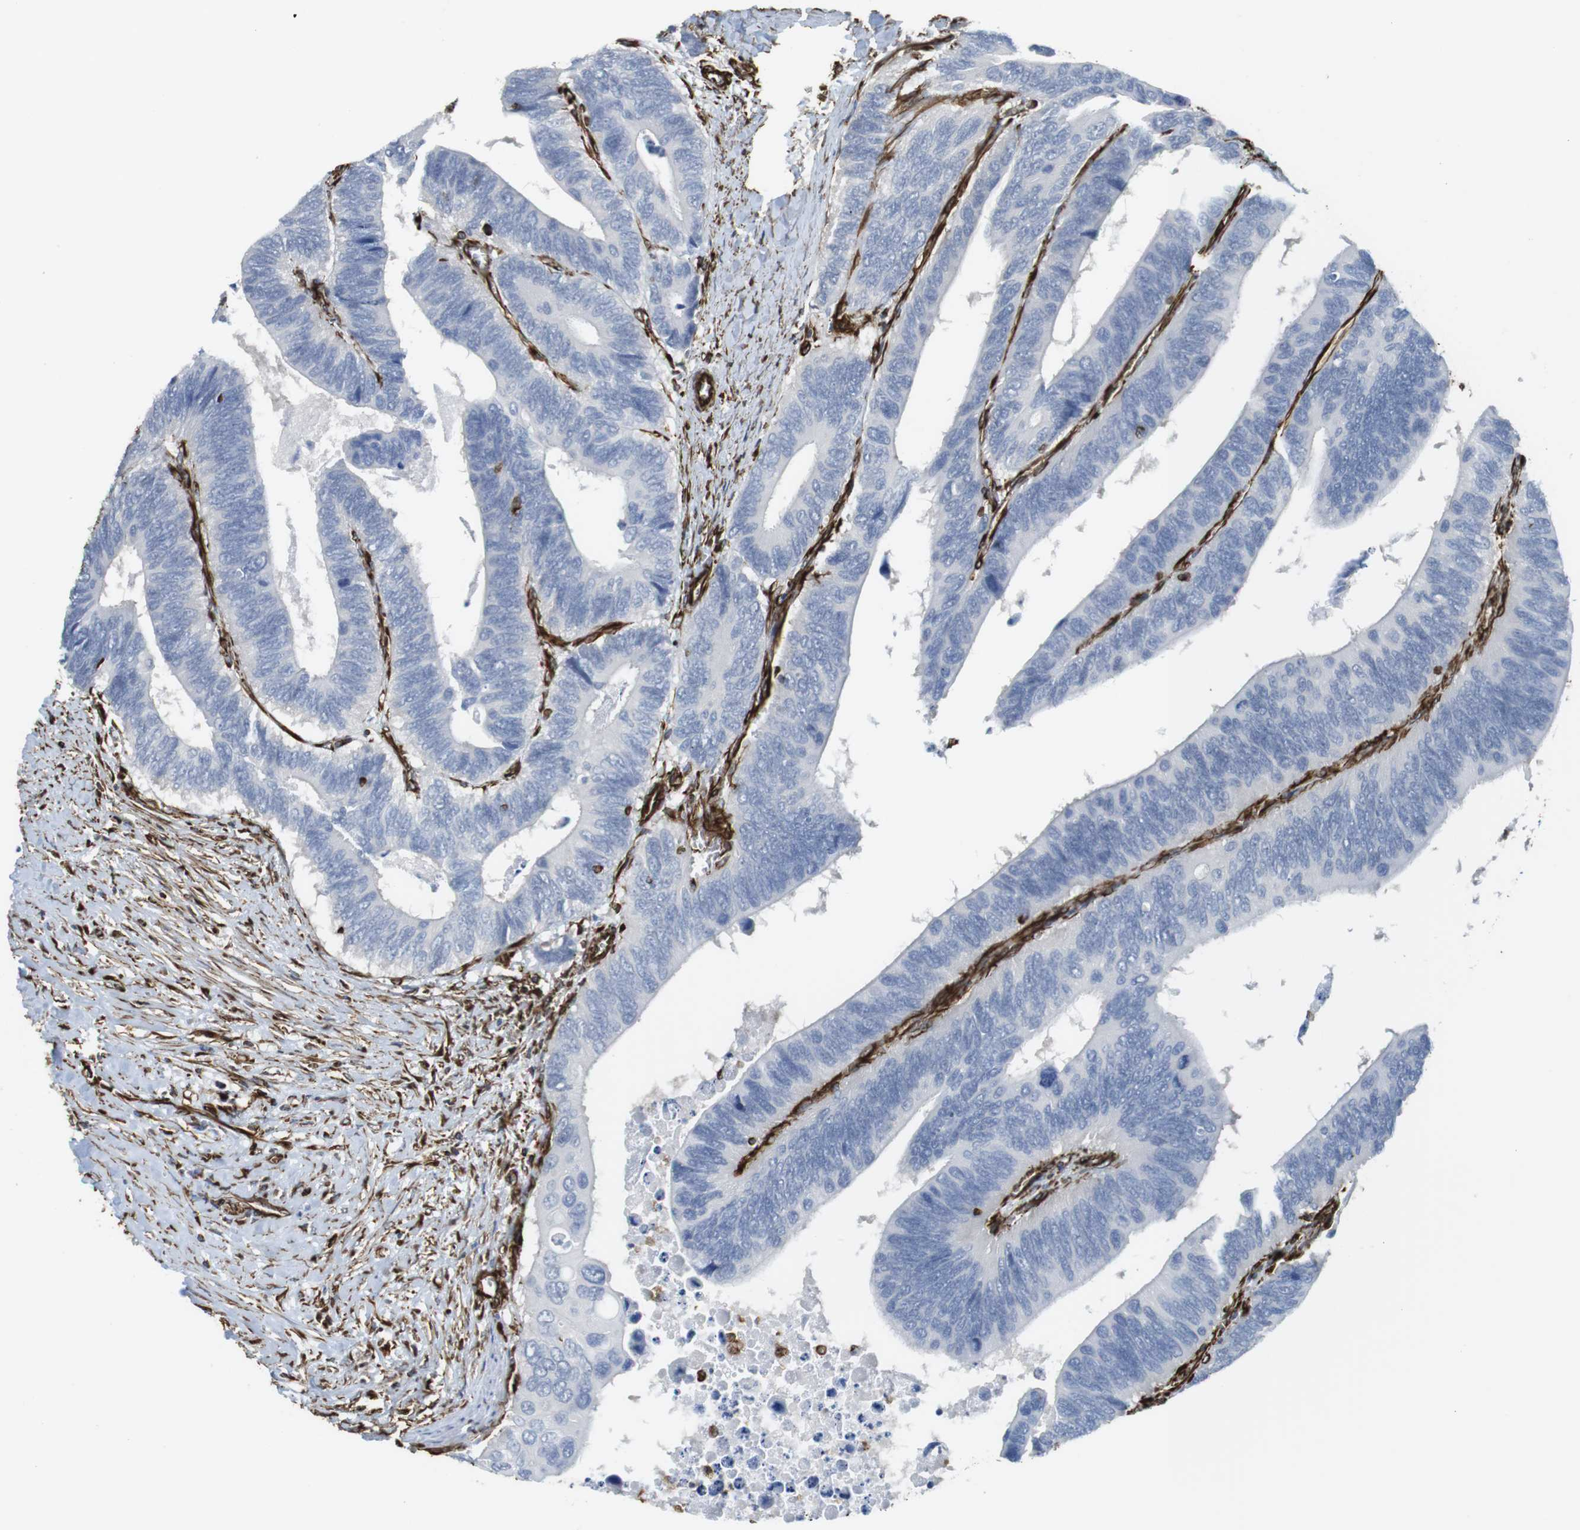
{"staining": {"intensity": "negative", "quantity": "none", "location": "none"}, "tissue": "colorectal cancer", "cell_type": "Tumor cells", "image_type": "cancer", "snomed": [{"axis": "morphology", "description": "Adenocarcinoma, NOS"}, {"axis": "topography", "description": "Colon"}], "caption": "Immunohistochemical staining of human colorectal cancer (adenocarcinoma) displays no significant expression in tumor cells.", "gene": "RALGPS1", "patient": {"sex": "male", "age": 72}}